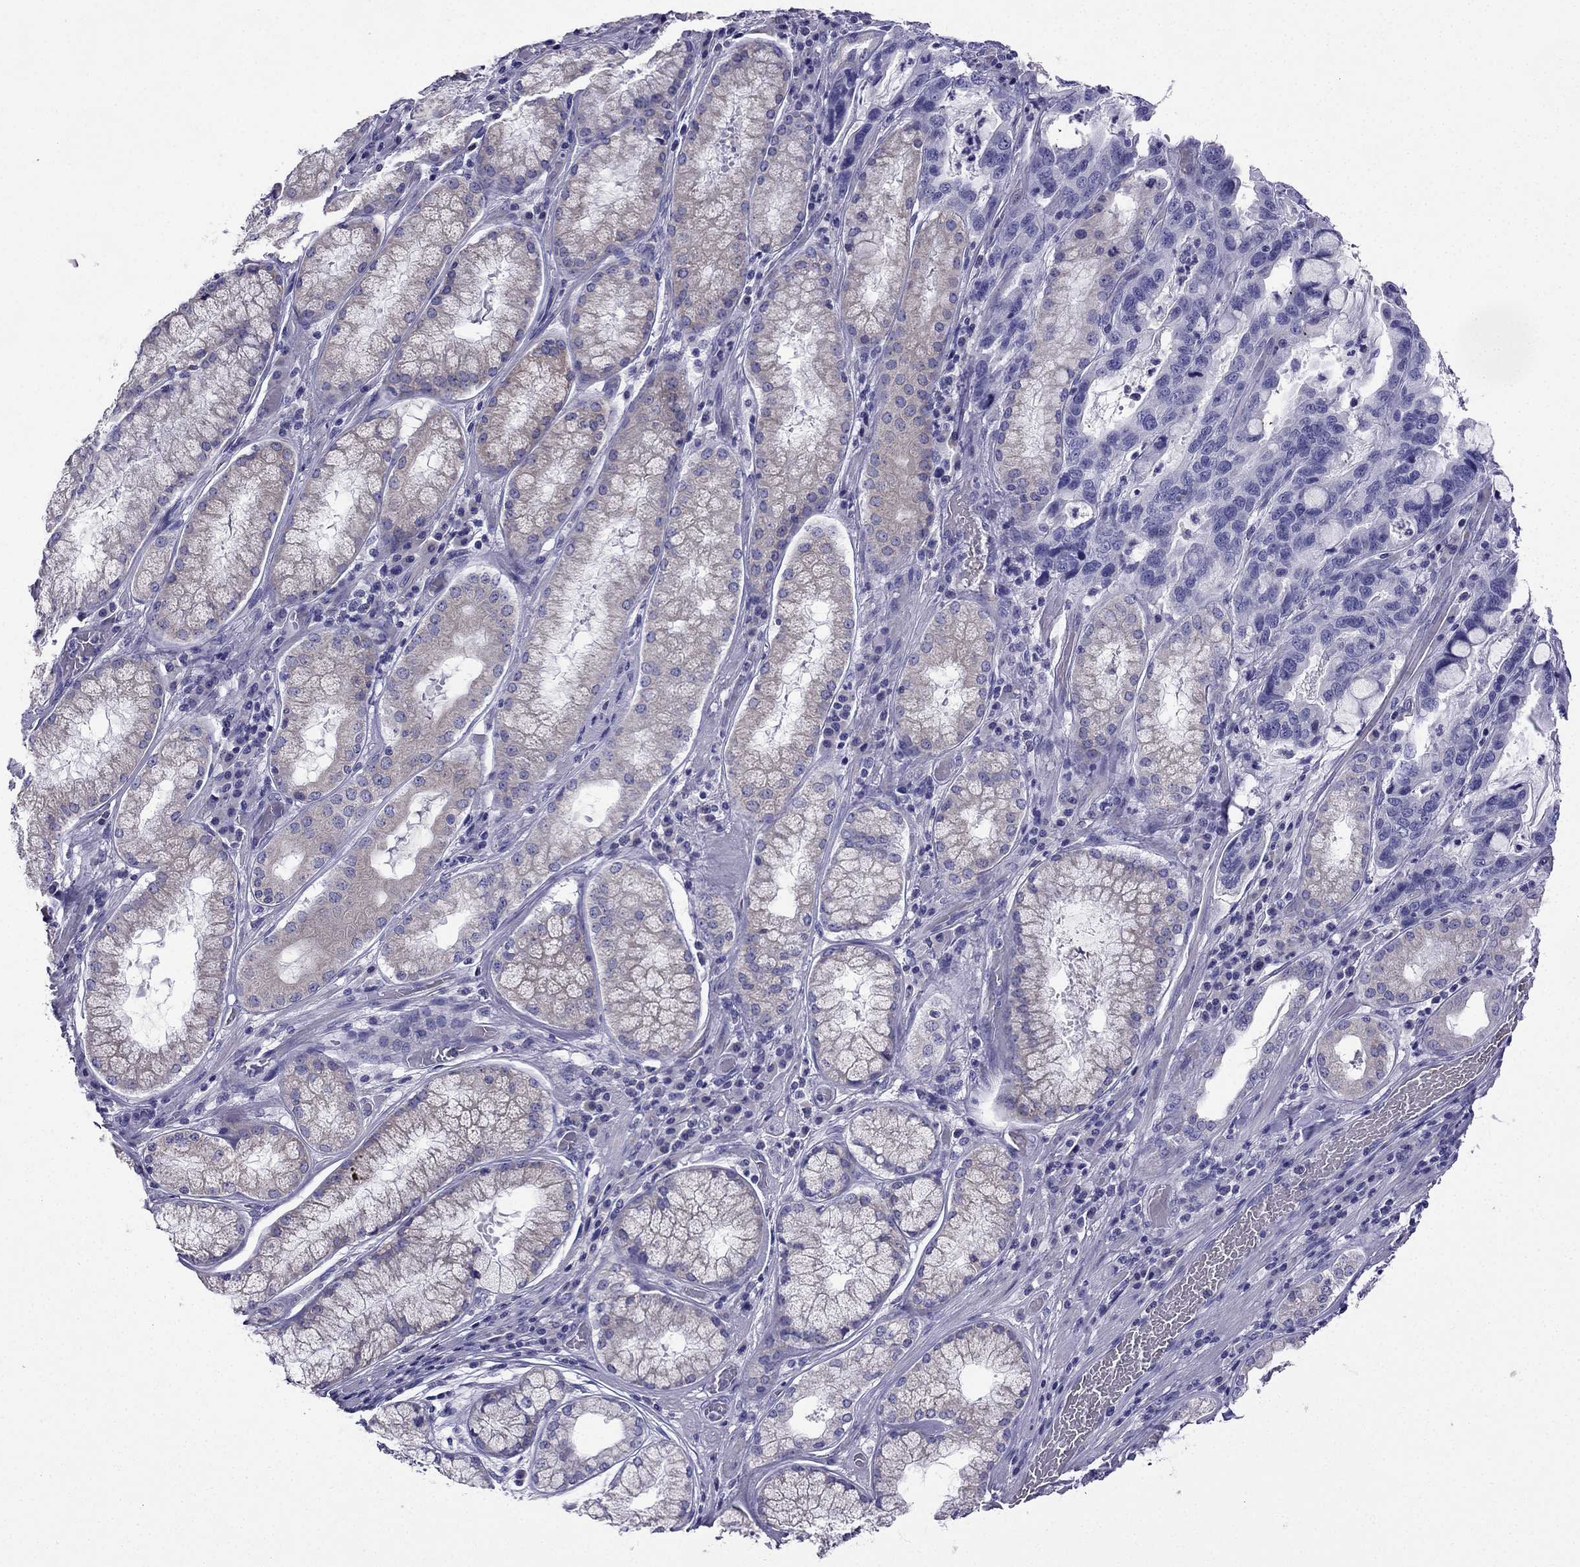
{"staining": {"intensity": "negative", "quantity": "none", "location": "none"}, "tissue": "stomach cancer", "cell_type": "Tumor cells", "image_type": "cancer", "snomed": [{"axis": "morphology", "description": "Adenocarcinoma, NOS"}, {"axis": "topography", "description": "Stomach, lower"}], "caption": "IHC of stomach adenocarcinoma reveals no positivity in tumor cells. Nuclei are stained in blue.", "gene": "KIF5A", "patient": {"sex": "female", "age": 76}}